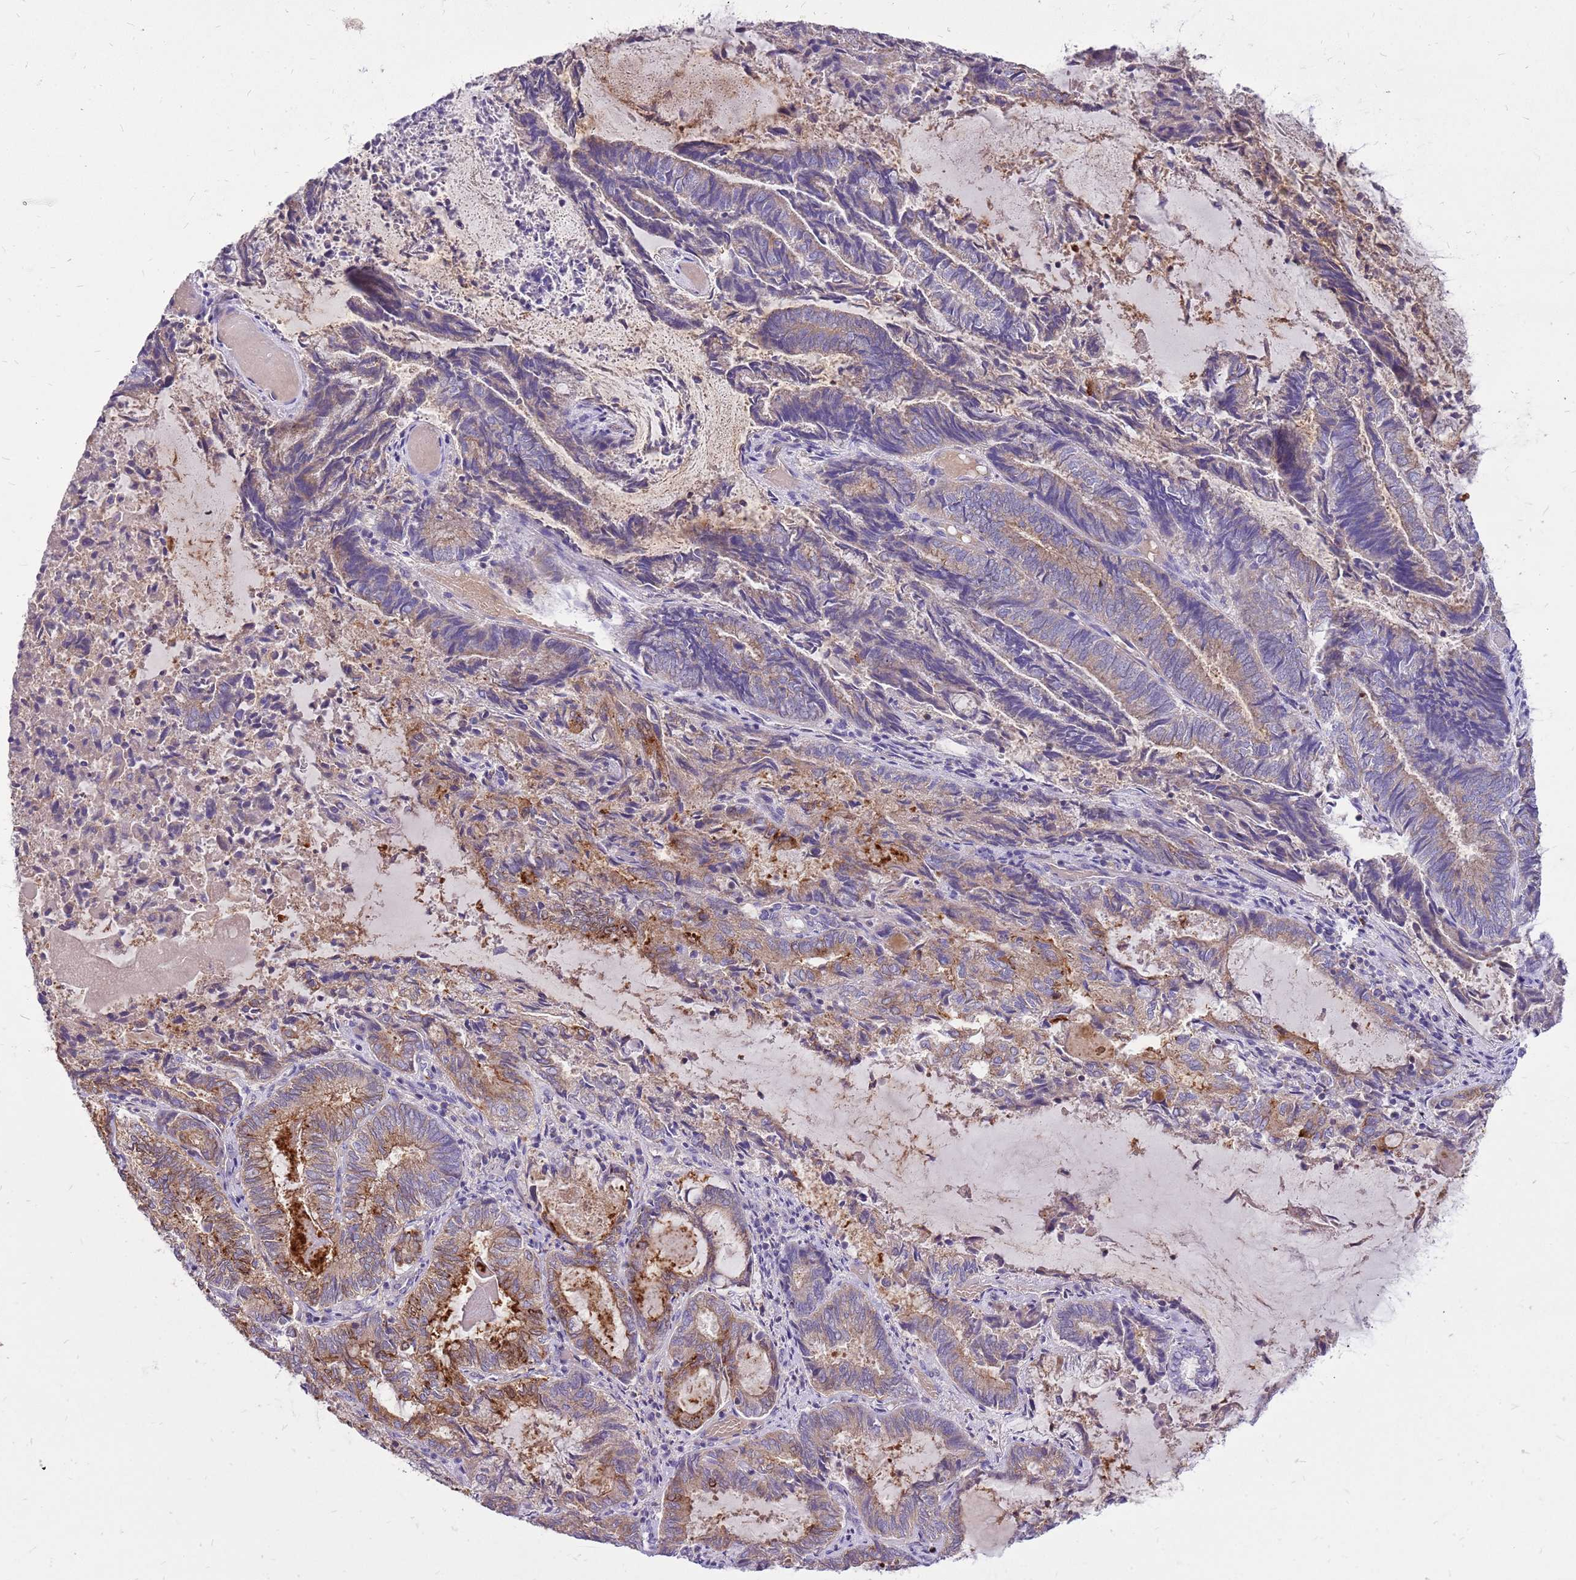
{"staining": {"intensity": "moderate", "quantity": "25%-75%", "location": "cytoplasmic/membranous"}, "tissue": "endometrial cancer", "cell_type": "Tumor cells", "image_type": "cancer", "snomed": [{"axis": "morphology", "description": "Adenocarcinoma, NOS"}, {"axis": "topography", "description": "Endometrium"}], "caption": "Moderate cytoplasmic/membranous positivity for a protein is present in approximately 25%-75% of tumor cells of endometrial adenocarcinoma using IHC.", "gene": "WDR90", "patient": {"sex": "female", "age": 80}}